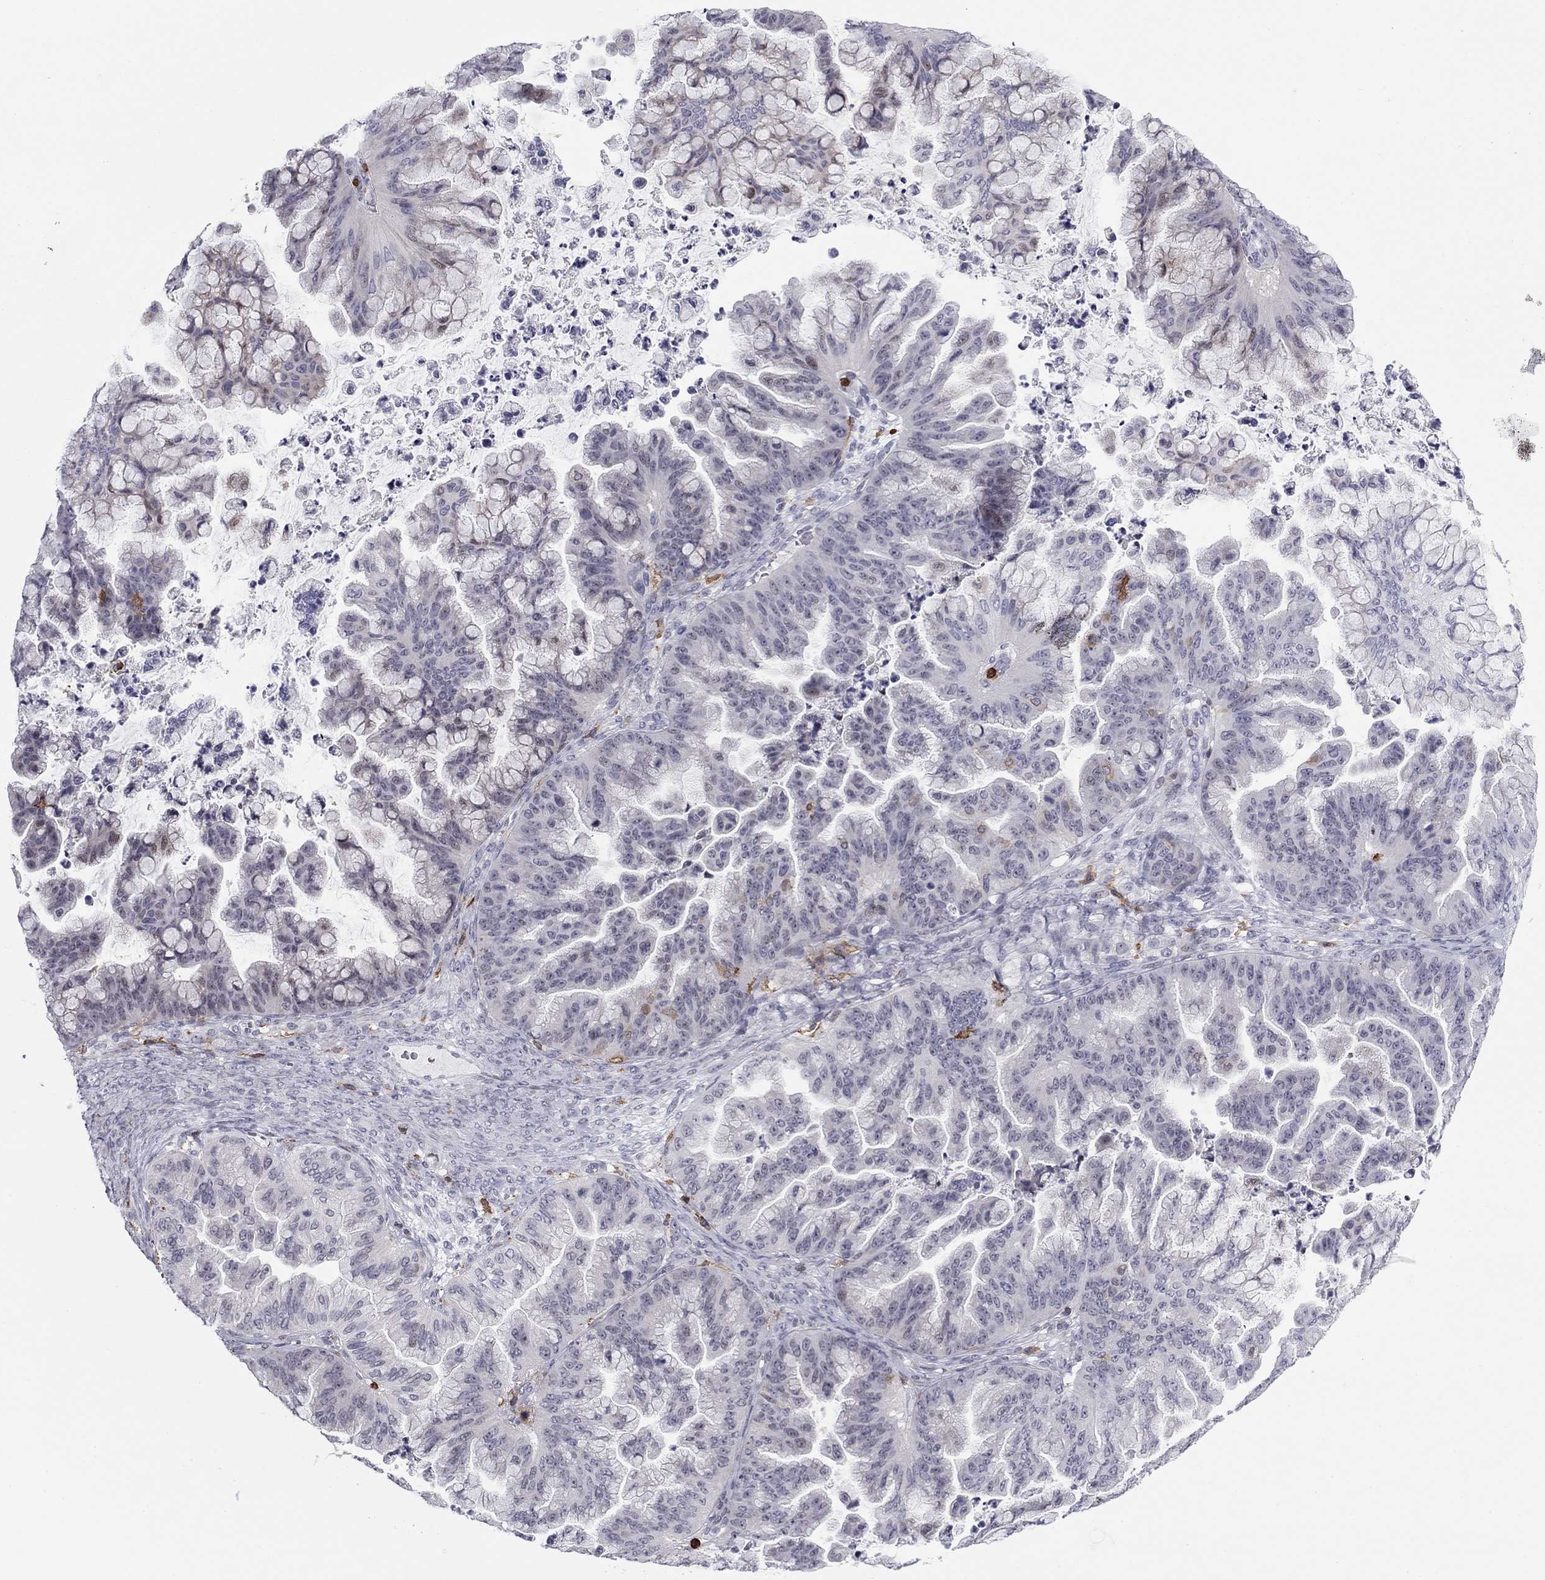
{"staining": {"intensity": "negative", "quantity": "none", "location": "none"}, "tissue": "ovarian cancer", "cell_type": "Tumor cells", "image_type": "cancer", "snomed": [{"axis": "morphology", "description": "Cystadenocarcinoma, mucinous, NOS"}, {"axis": "topography", "description": "Ovary"}], "caption": "The immunohistochemistry (IHC) histopathology image has no significant staining in tumor cells of mucinous cystadenocarcinoma (ovarian) tissue. (Brightfield microscopy of DAB (3,3'-diaminobenzidine) immunohistochemistry (IHC) at high magnification).", "gene": "ARHGAP27", "patient": {"sex": "female", "age": 67}}